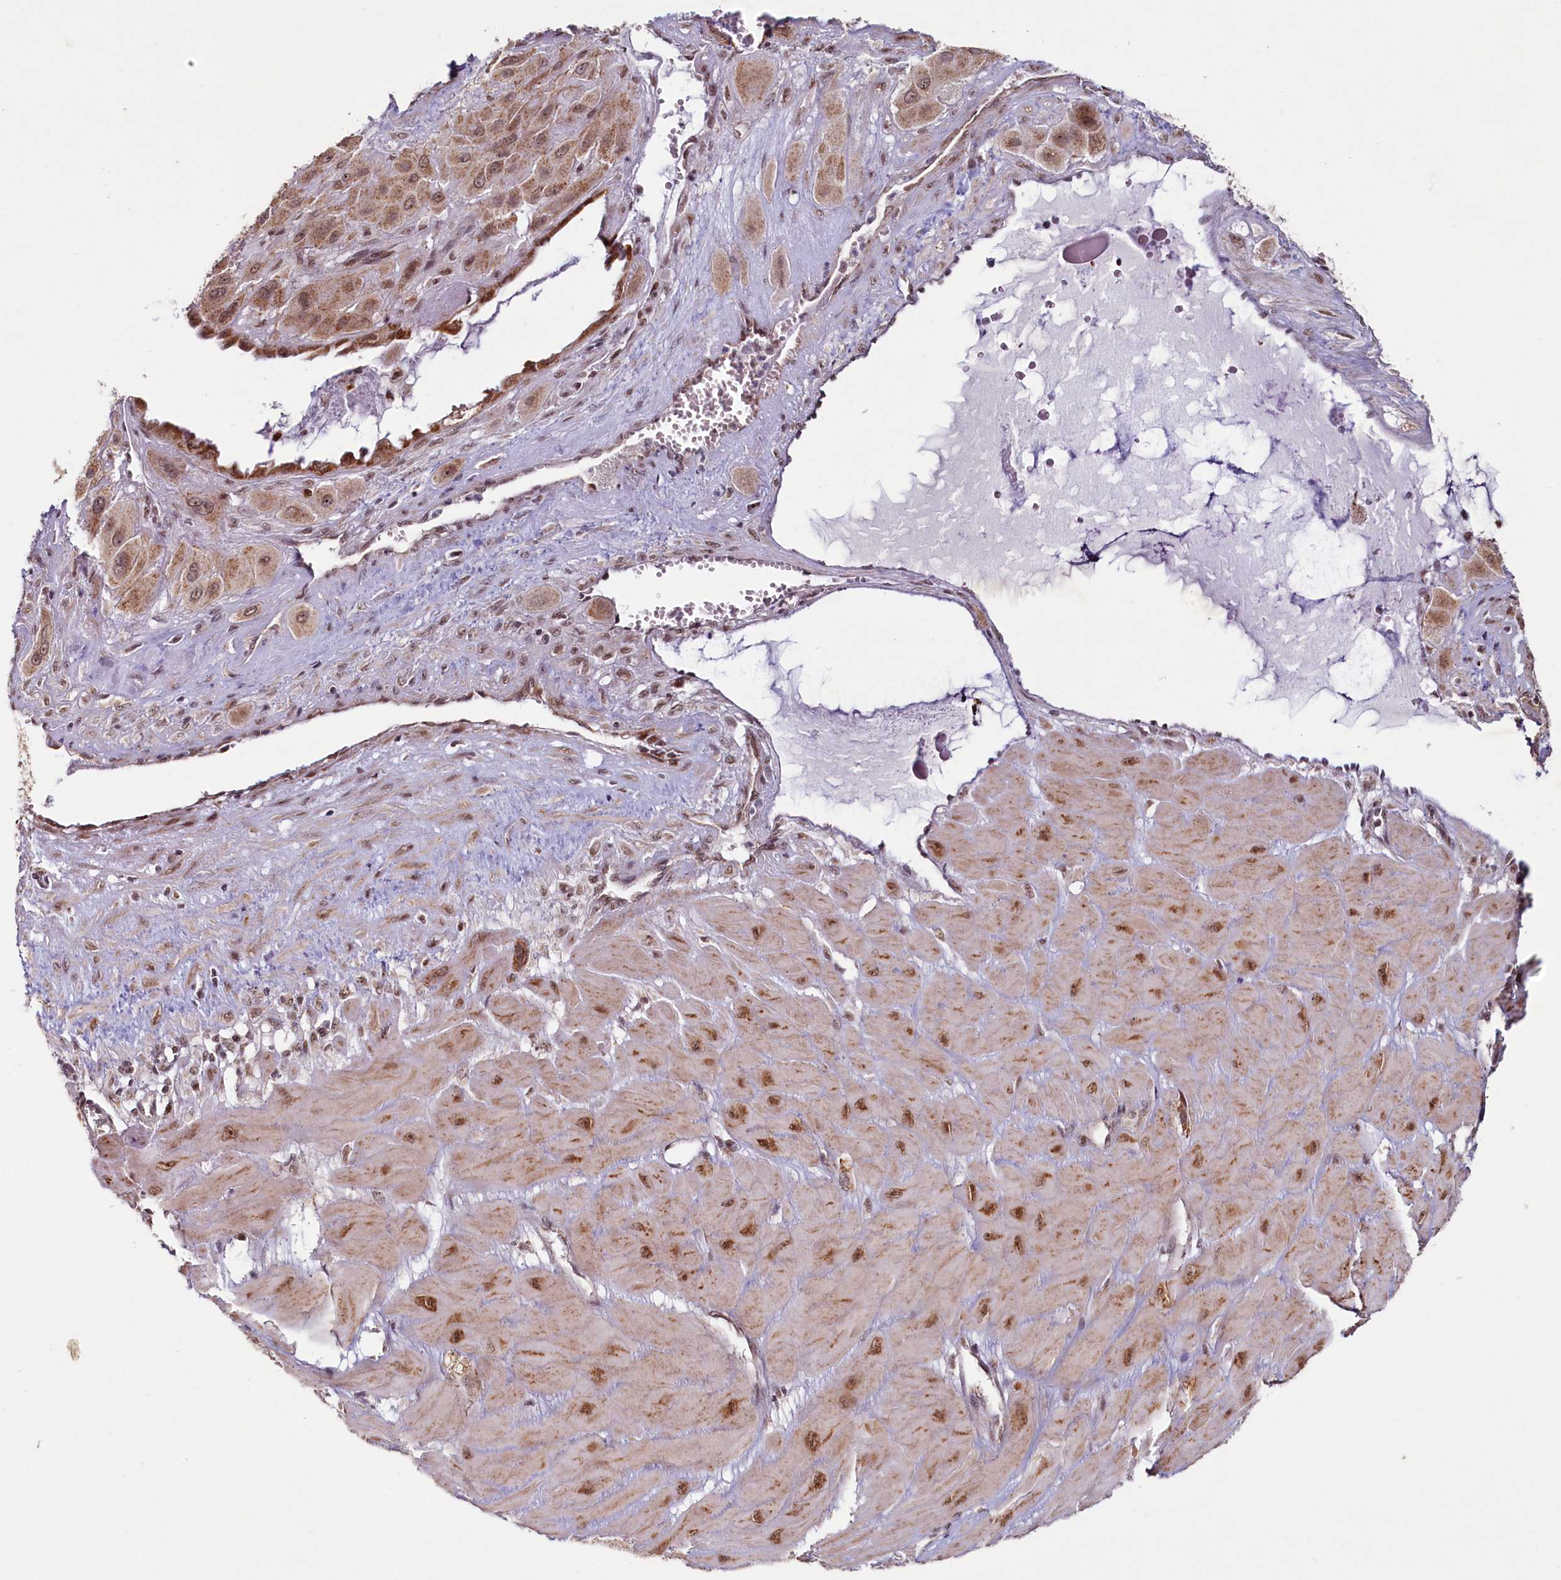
{"staining": {"intensity": "moderate", "quantity": ">75%", "location": "cytoplasmic/membranous,nuclear"}, "tissue": "cervical cancer", "cell_type": "Tumor cells", "image_type": "cancer", "snomed": [{"axis": "morphology", "description": "Squamous cell carcinoma, NOS"}, {"axis": "topography", "description": "Cervix"}], "caption": "Squamous cell carcinoma (cervical) tissue displays moderate cytoplasmic/membranous and nuclear positivity in approximately >75% of tumor cells, visualized by immunohistochemistry. Nuclei are stained in blue.", "gene": "PDE6D", "patient": {"sex": "female", "age": 34}}